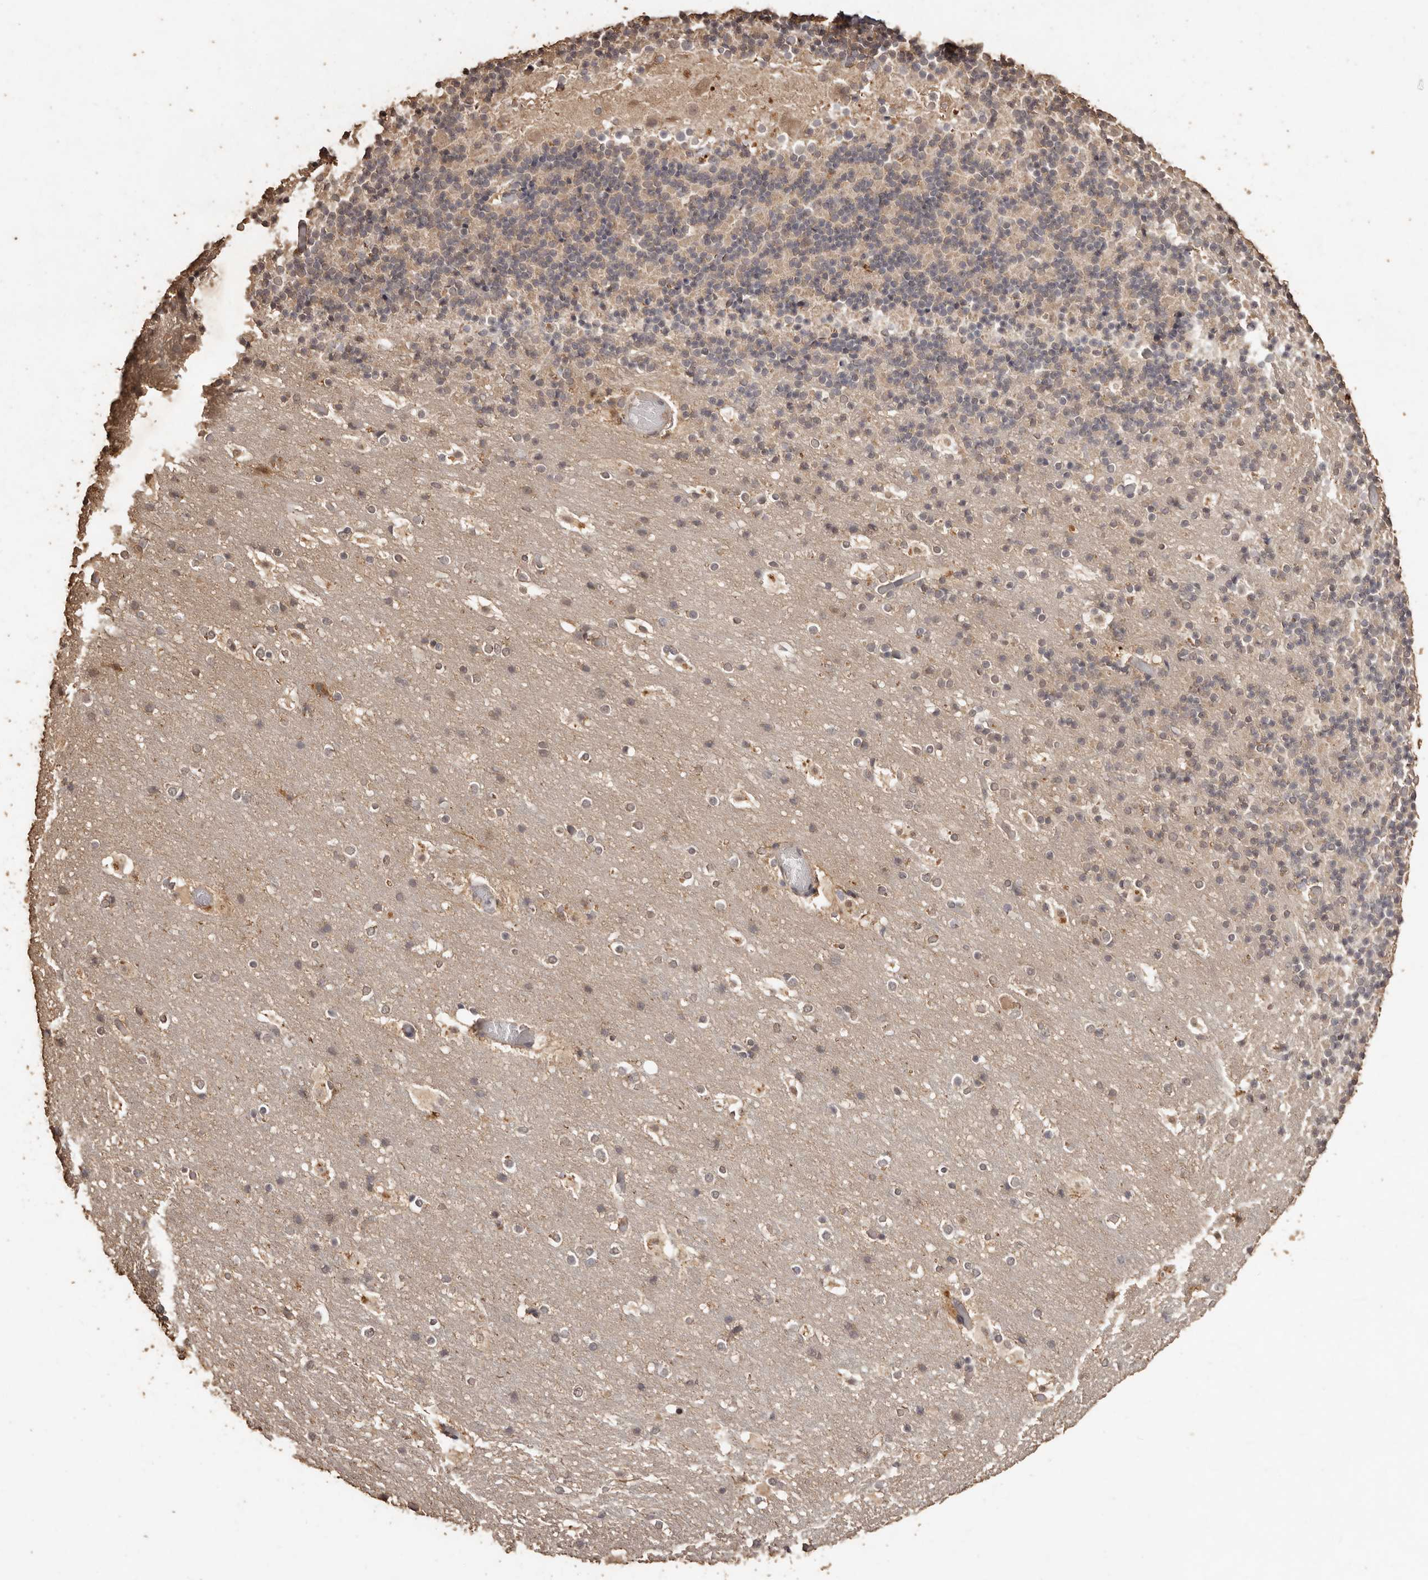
{"staining": {"intensity": "weak", "quantity": "25%-75%", "location": "cytoplasmic/membranous,nuclear"}, "tissue": "cerebellum", "cell_type": "Cells in granular layer", "image_type": "normal", "snomed": [{"axis": "morphology", "description": "Normal tissue, NOS"}, {"axis": "topography", "description": "Cerebellum"}], "caption": "A micrograph of cerebellum stained for a protein displays weak cytoplasmic/membranous,nuclear brown staining in cells in granular layer. (IHC, brightfield microscopy, high magnification).", "gene": "PKDCC", "patient": {"sex": "male", "age": 57}}